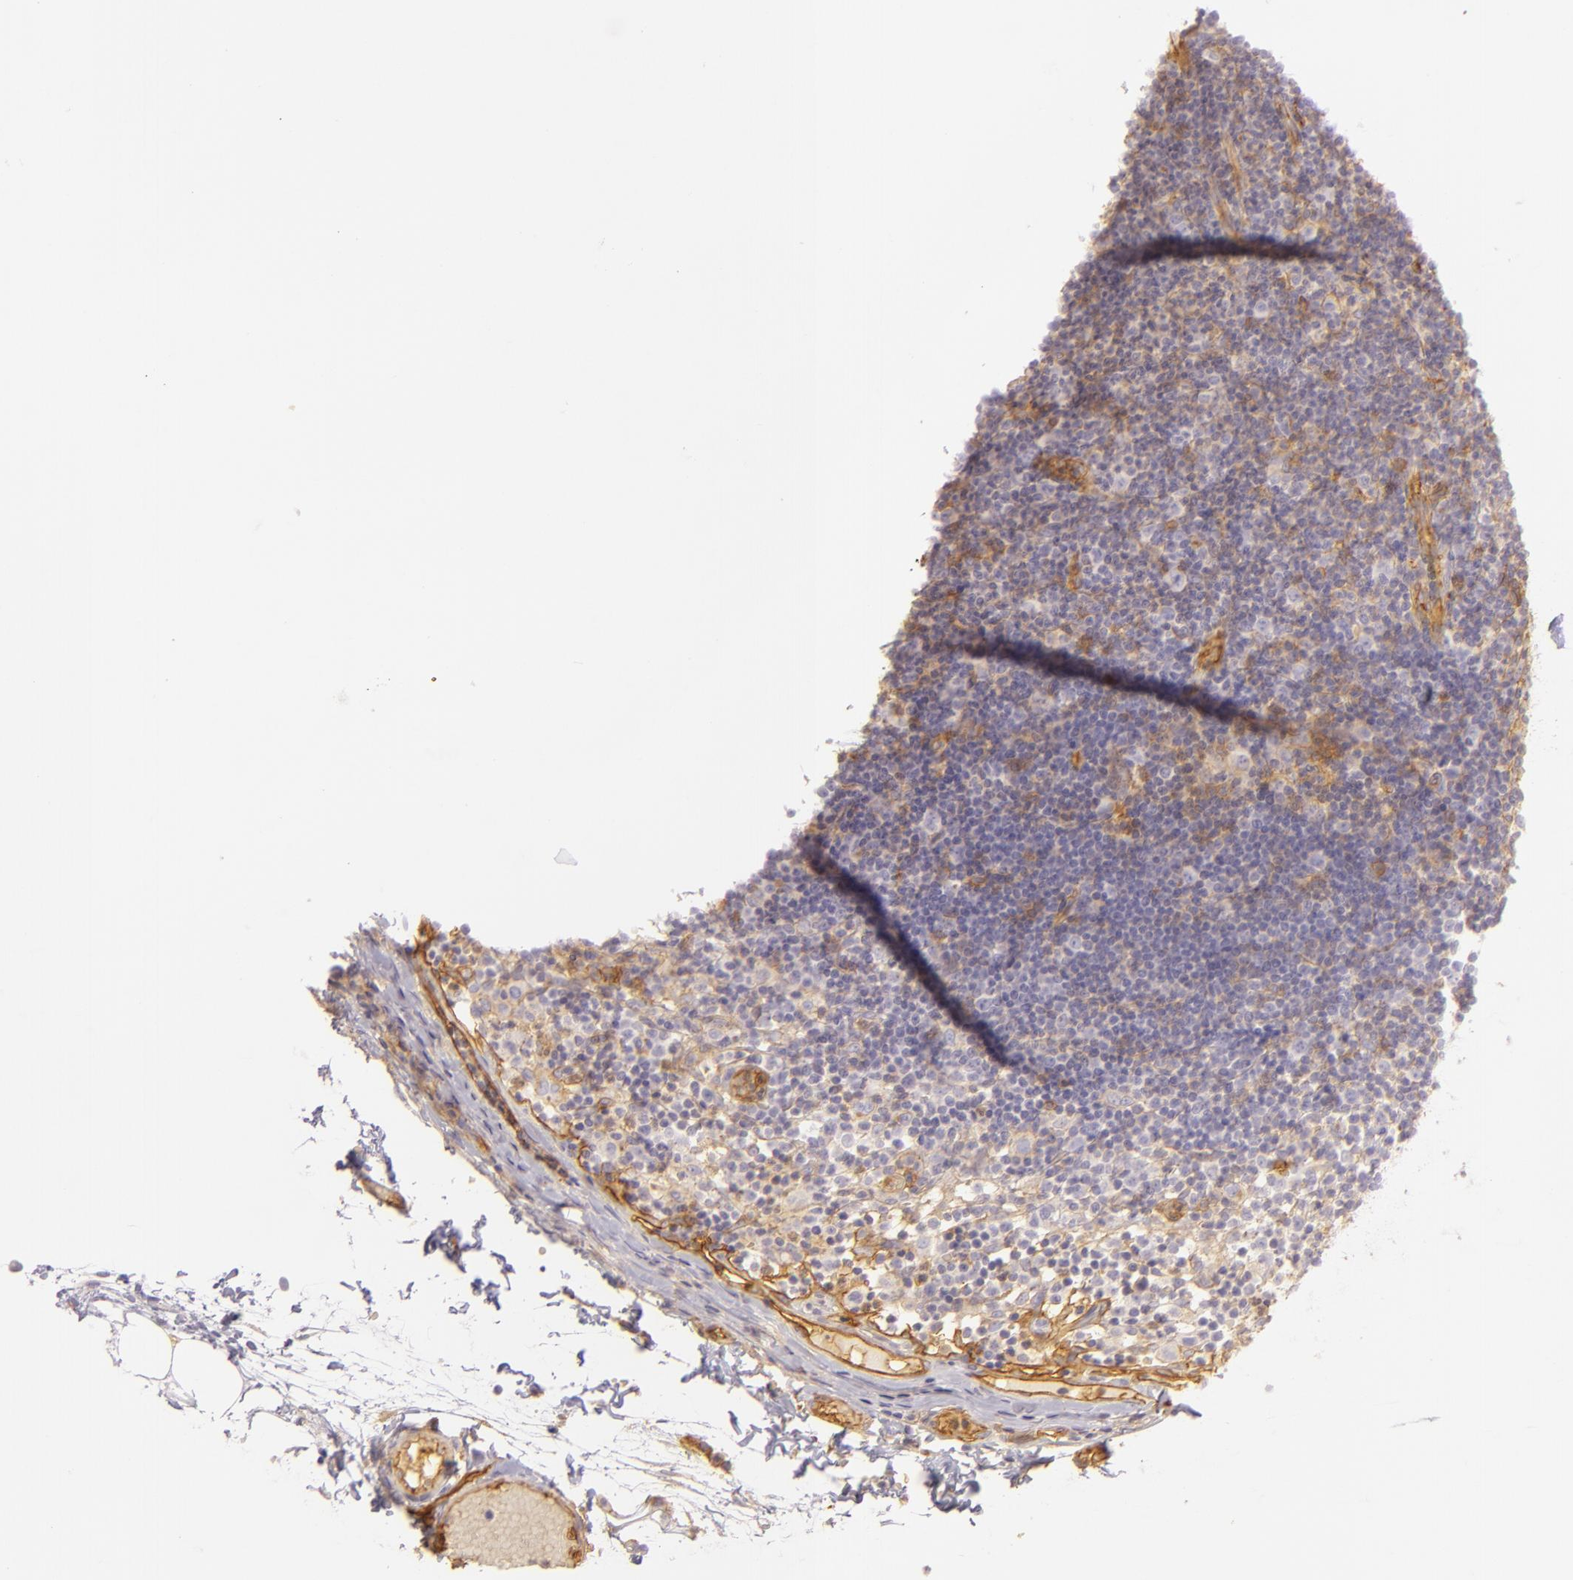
{"staining": {"intensity": "weak", "quantity": "<25%", "location": "cytoplasmic/membranous"}, "tissue": "lymph node", "cell_type": "Germinal center cells", "image_type": "normal", "snomed": [{"axis": "morphology", "description": "Normal tissue, NOS"}, {"axis": "morphology", "description": "Inflammation, NOS"}, {"axis": "topography", "description": "Lymph node"}, {"axis": "topography", "description": "Salivary gland"}], "caption": "High magnification brightfield microscopy of benign lymph node stained with DAB (brown) and counterstained with hematoxylin (blue): germinal center cells show no significant positivity. (Stains: DAB (3,3'-diaminobenzidine) immunohistochemistry with hematoxylin counter stain, Microscopy: brightfield microscopy at high magnification).", "gene": "CD59", "patient": {"sex": "male", "age": 3}}